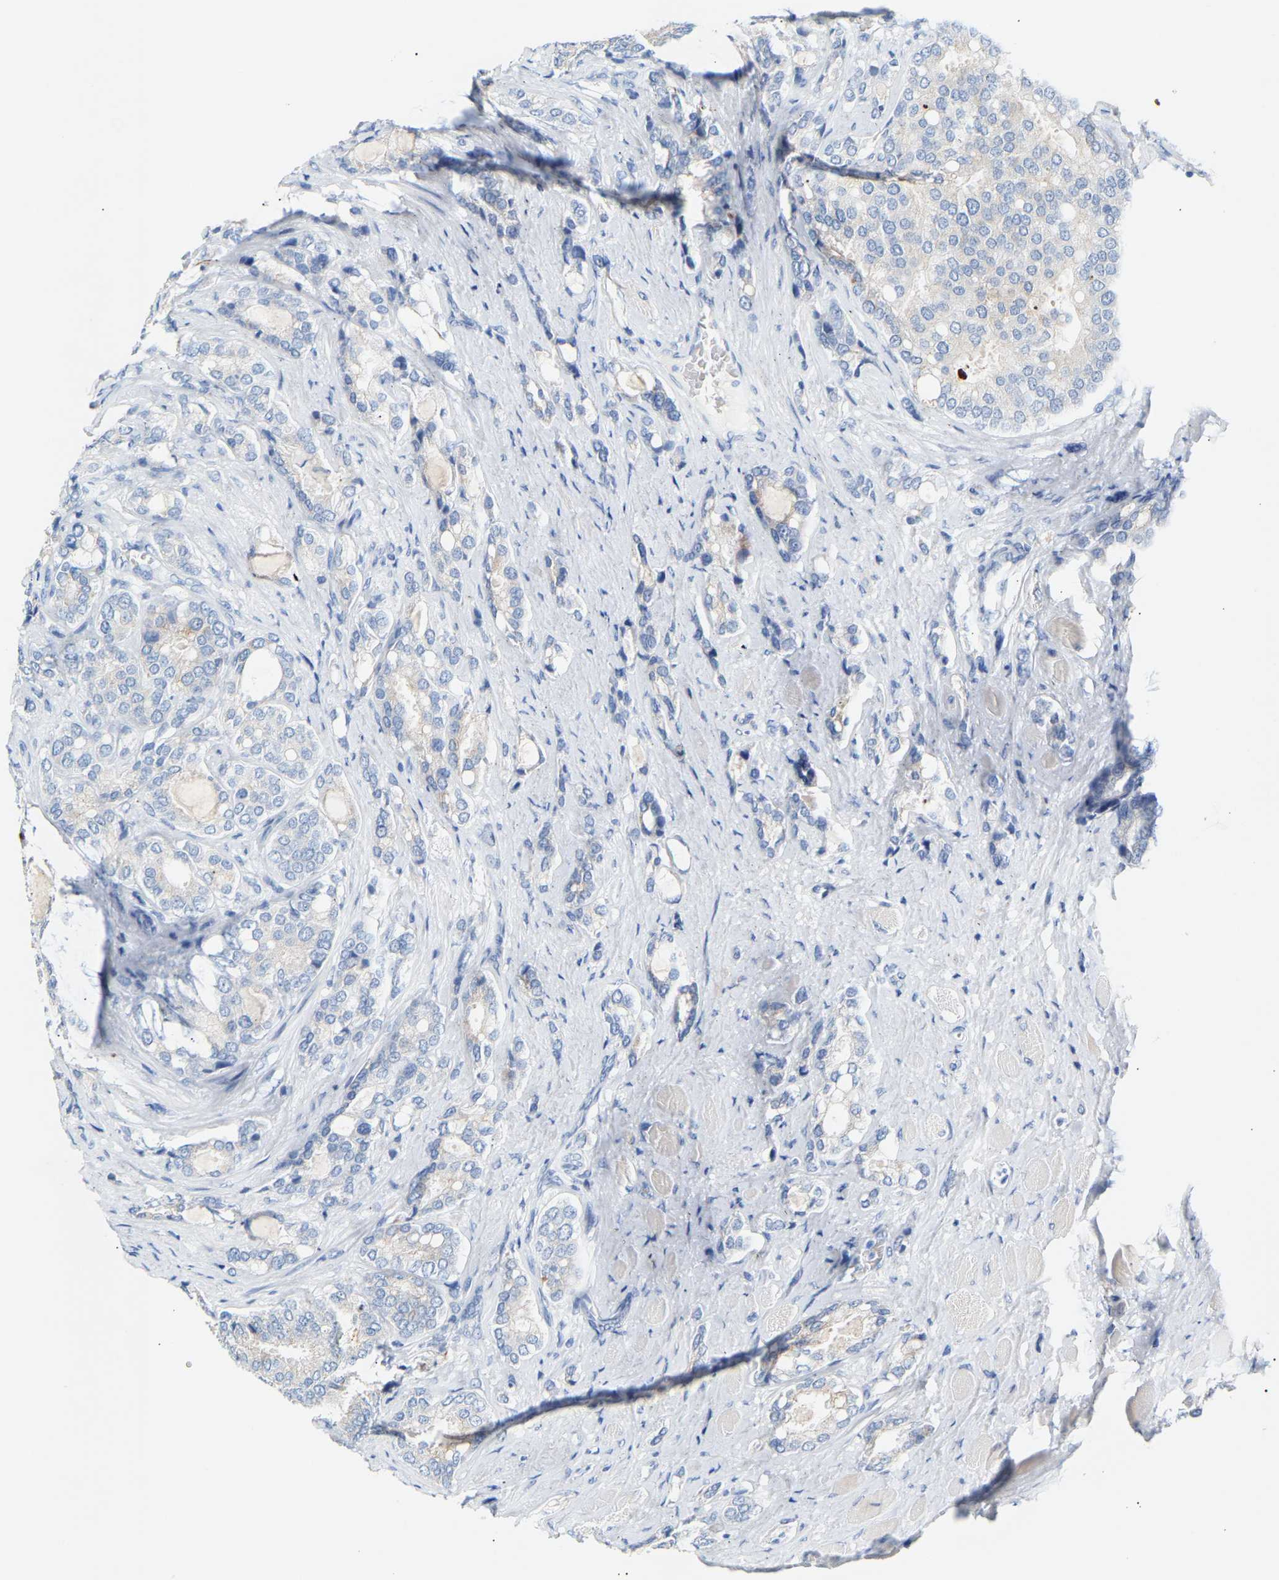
{"staining": {"intensity": "negative", "quantity": "none", "location": "none"}, "tissue": "prostate cancer", "cell_type": "Tumor cells", "image_type": "cancer", "snomed": [{"axis": "morphology", "description": "Adenocarcinoma, High grade"}, {"axis": "topography", "description": "Prostate"}], "caption": "Tumor cells are negative for protein expression in human prostate high-grade adenocarcinoma.", "gene": "PEX1", "patient": {"sex": "male", "age": 50}}